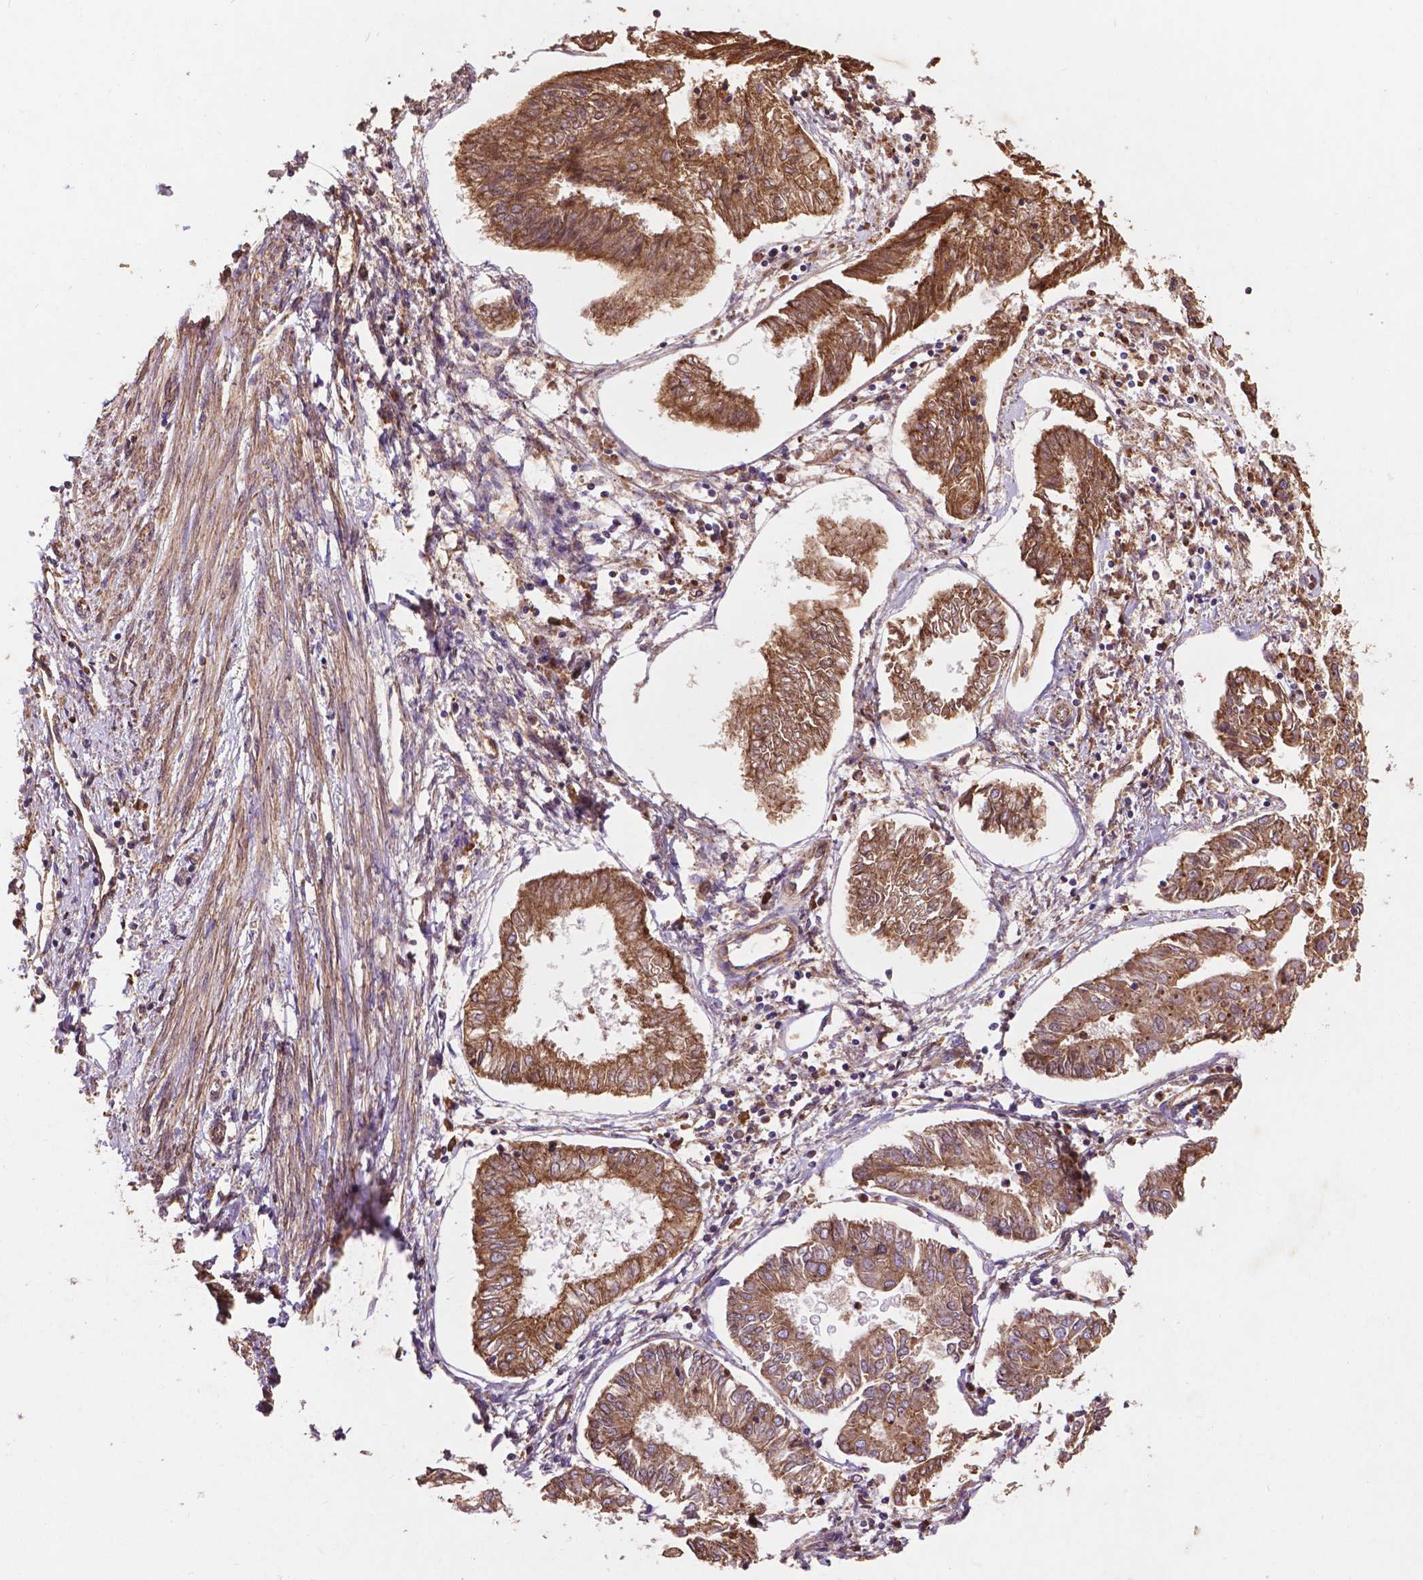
{"staining": {"intensity": "moderate", "quantity": ">75%", "location": "cytoplasmic/membranous"}, "tissue": "endometrial cancer", "cell_type": "Tumor cells", "image_type": "cancer", "snomed": [{"axis": "morphology", "description": "Adenocarcinoma, NOS"}, {"axis": "topography", "description": "Endometrium"}], "caption": "A histopathology image of human endometrial cancer stained for a protein displays moderate cytoplasmic/membranous brown staining in tumor cells. (DAB (3,3'-diaminobenzidine) IHC with brightfield microscopy, high magnification).", "gene": "CCDC71L", "patient": {"sex": "female", "age": 68}}